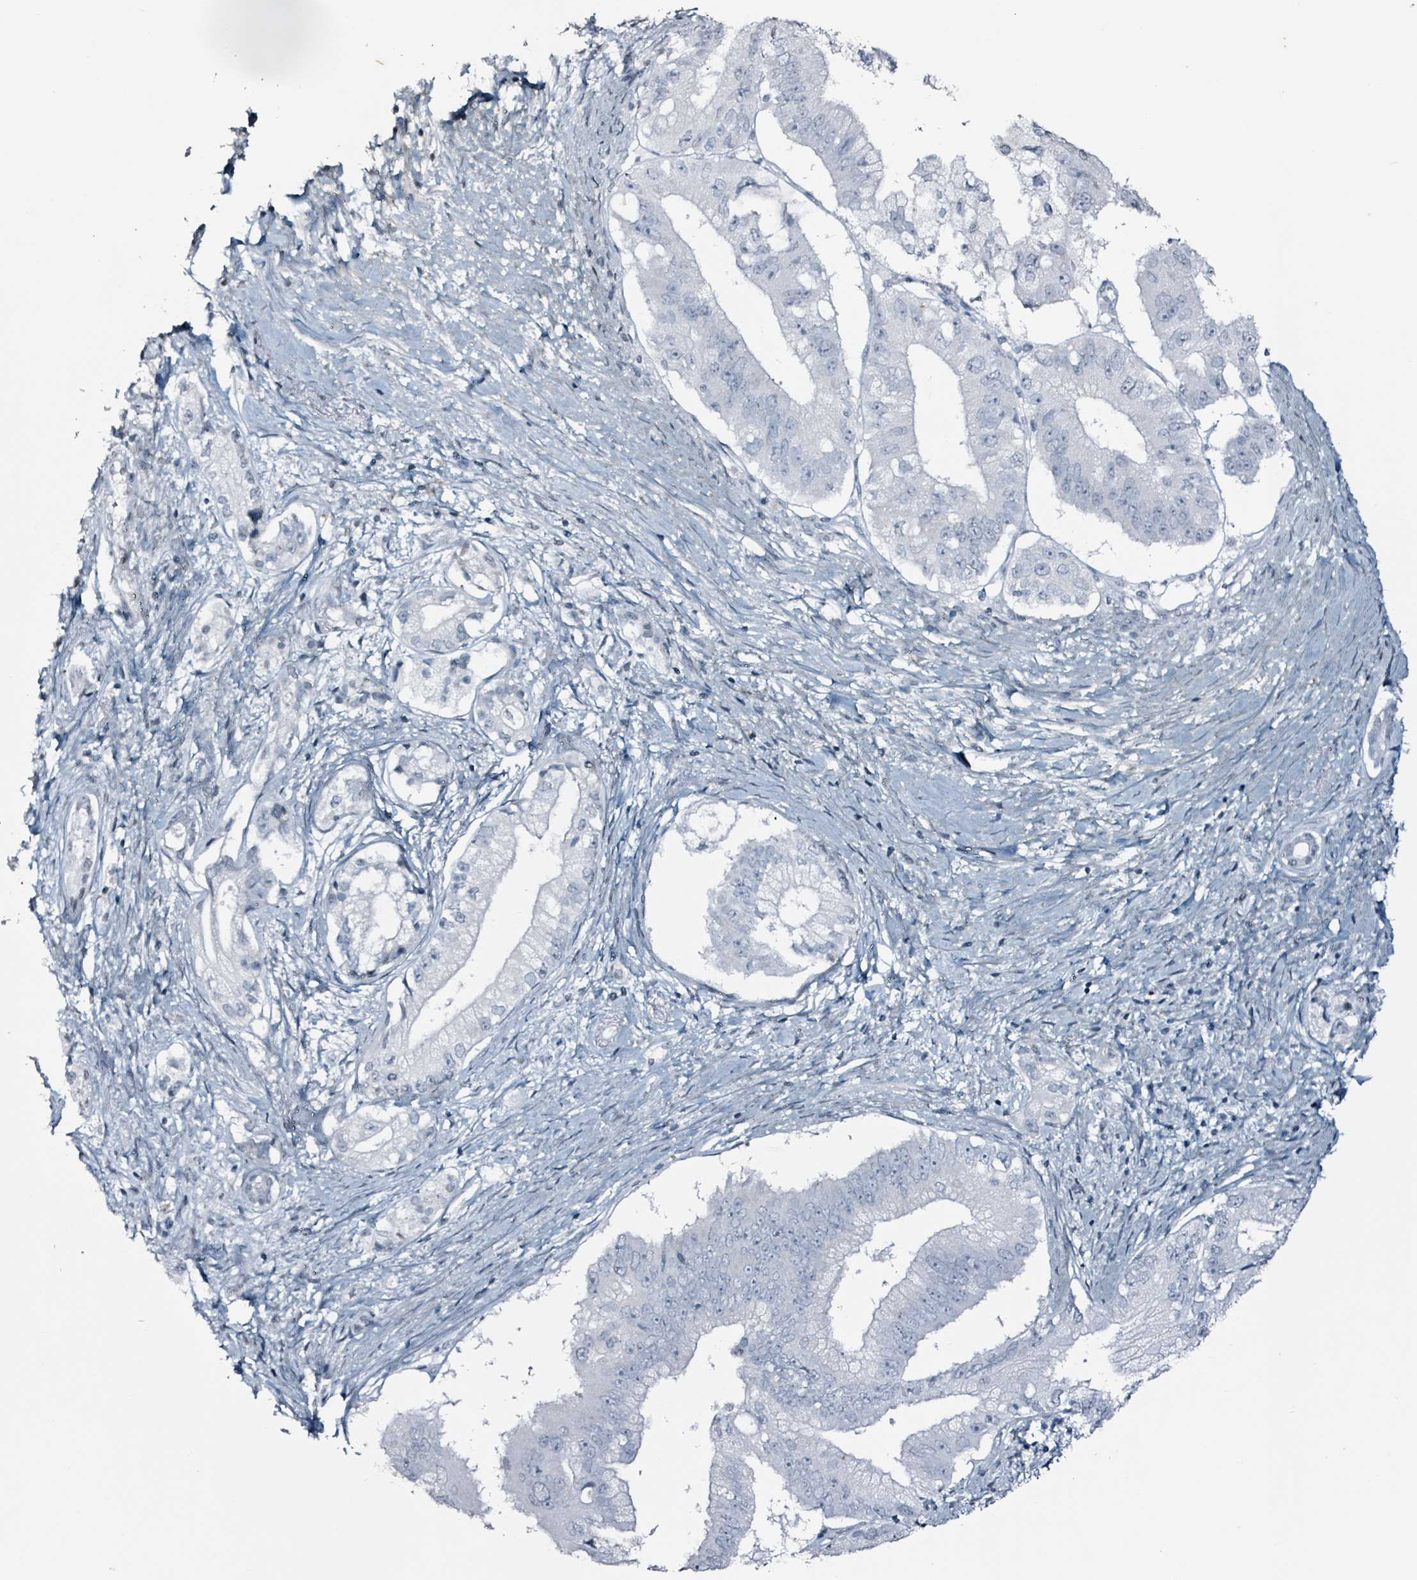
{"staining": {"intensity": "negative", "quantity": "none", "location": "none"}, "tissue": "pancreatic cancer", "cell_type": "Tumor cells", "image_type": "cancer", "snomed": [{"axis": "morphology", "description": "Adenocarcinoma, NOS"}, {"axis": "topography", "description": "Pancreas"}], "caption": "The immunohistochemistry (IHC) image has no significant staining in tumor cells of adenocarcinoma (pancreatic) tissue. The staining was performed using DAB (3,3'-diaminobenzidine) to visualize the protein expression in brown, while the nuclei were stained in blue with hematoxylin (Magnification: 20x).", "gene": "CA9", "patient": {"sex": "male", "age": 70}}